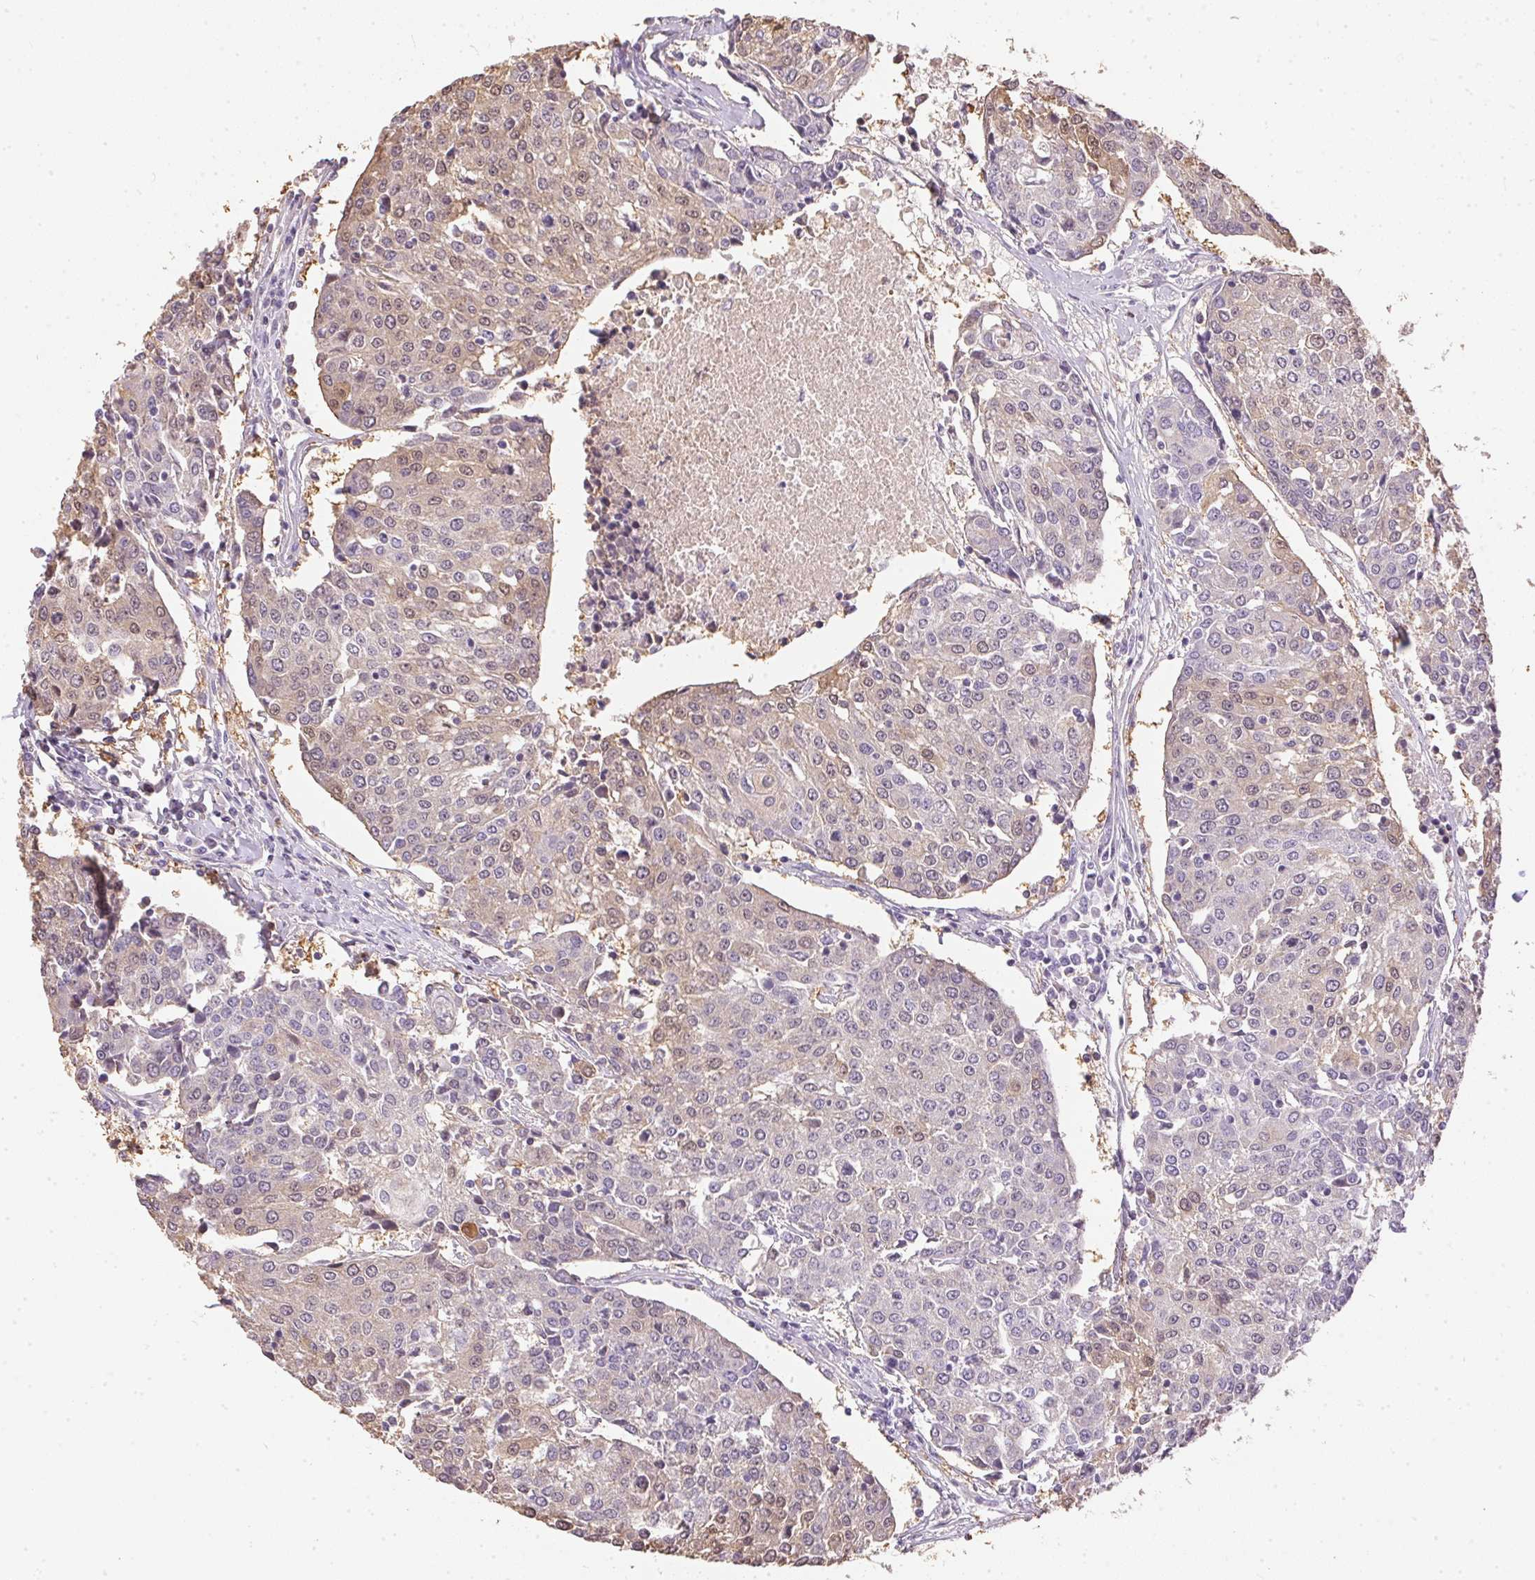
{"staining": {"intensity": "weak", "quantity": "25%-75%", "location": "cytoplasmic/membranous"}, "tissue": "urothelial cancer", "cell_type": "Tumor cells", "image_type": "cancer", "snomed": [{"axis": "morphology", "description": "Urothelial carcinoma, High grade"}, {"axis": "topography", "description": "Urinary bladder"}], "caption": "Protein staining displays weak cytoplasmic/membranous staining in approximately 25%-75% of tumor cells in high-grade urothelial carcinoma.", "gene": "S100A3", "patient": {"sex": "female", "age": 85}}